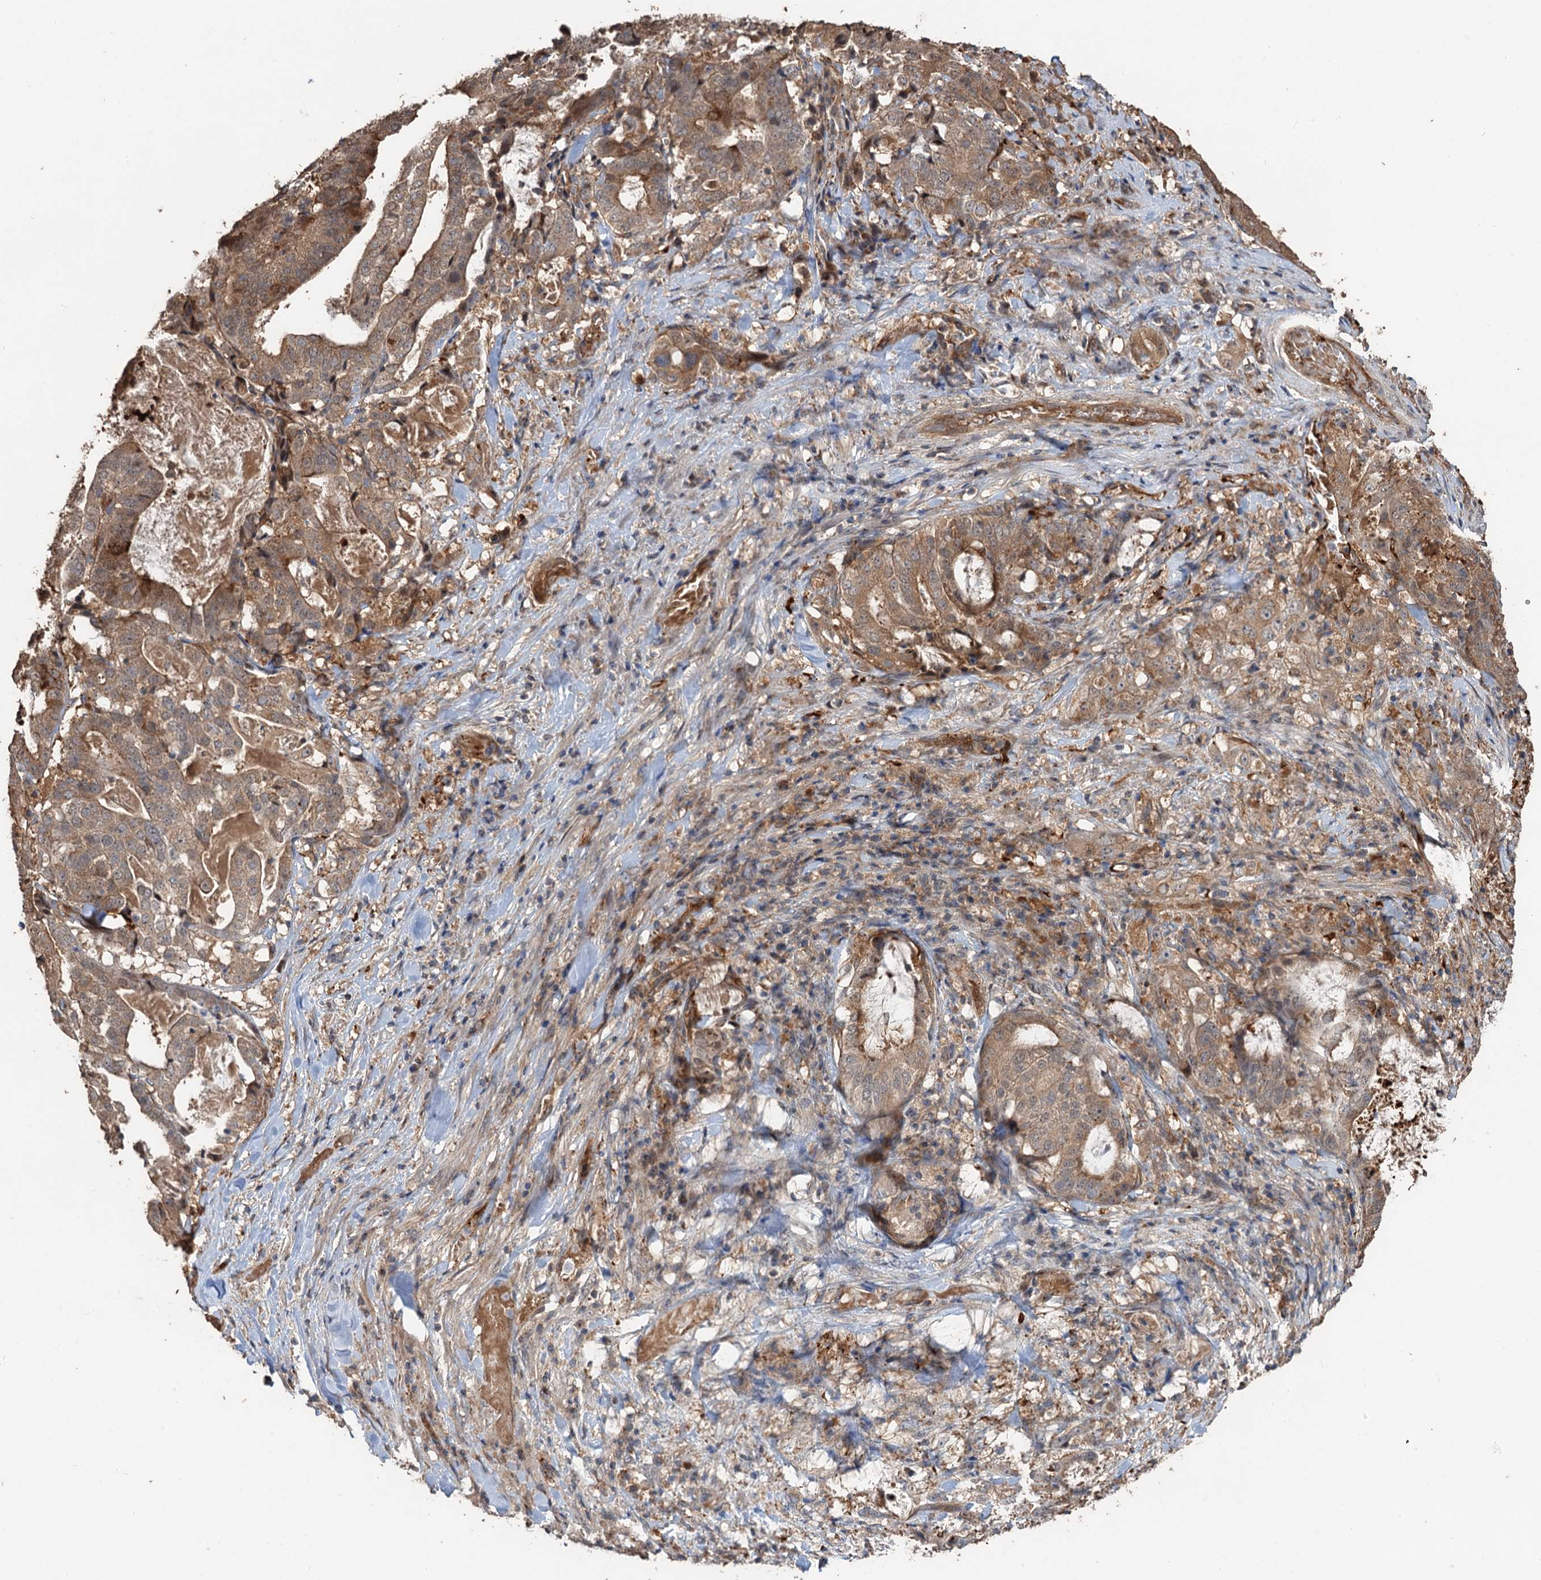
{"staining": {"intensity": "moderate", "quantity": ">75%", "location": "cytoplasmic/membranous"}, "tissue": "stomach cancer", "cell_type": "Tumor cells", "image_type": "cancer", "snomed": [{"axis": "morphology", "description": "Adenocarcinoma, NOS"}, {"axis": "topography", "description": "Stomach"}], "caption": "Tumor cells display moderate cytoplasmic/membranous expression in about >75% of cells in adenocarcinoma (stomach).", "gene": "DEXI", "patient": {"sex": "male", "age": 48}}